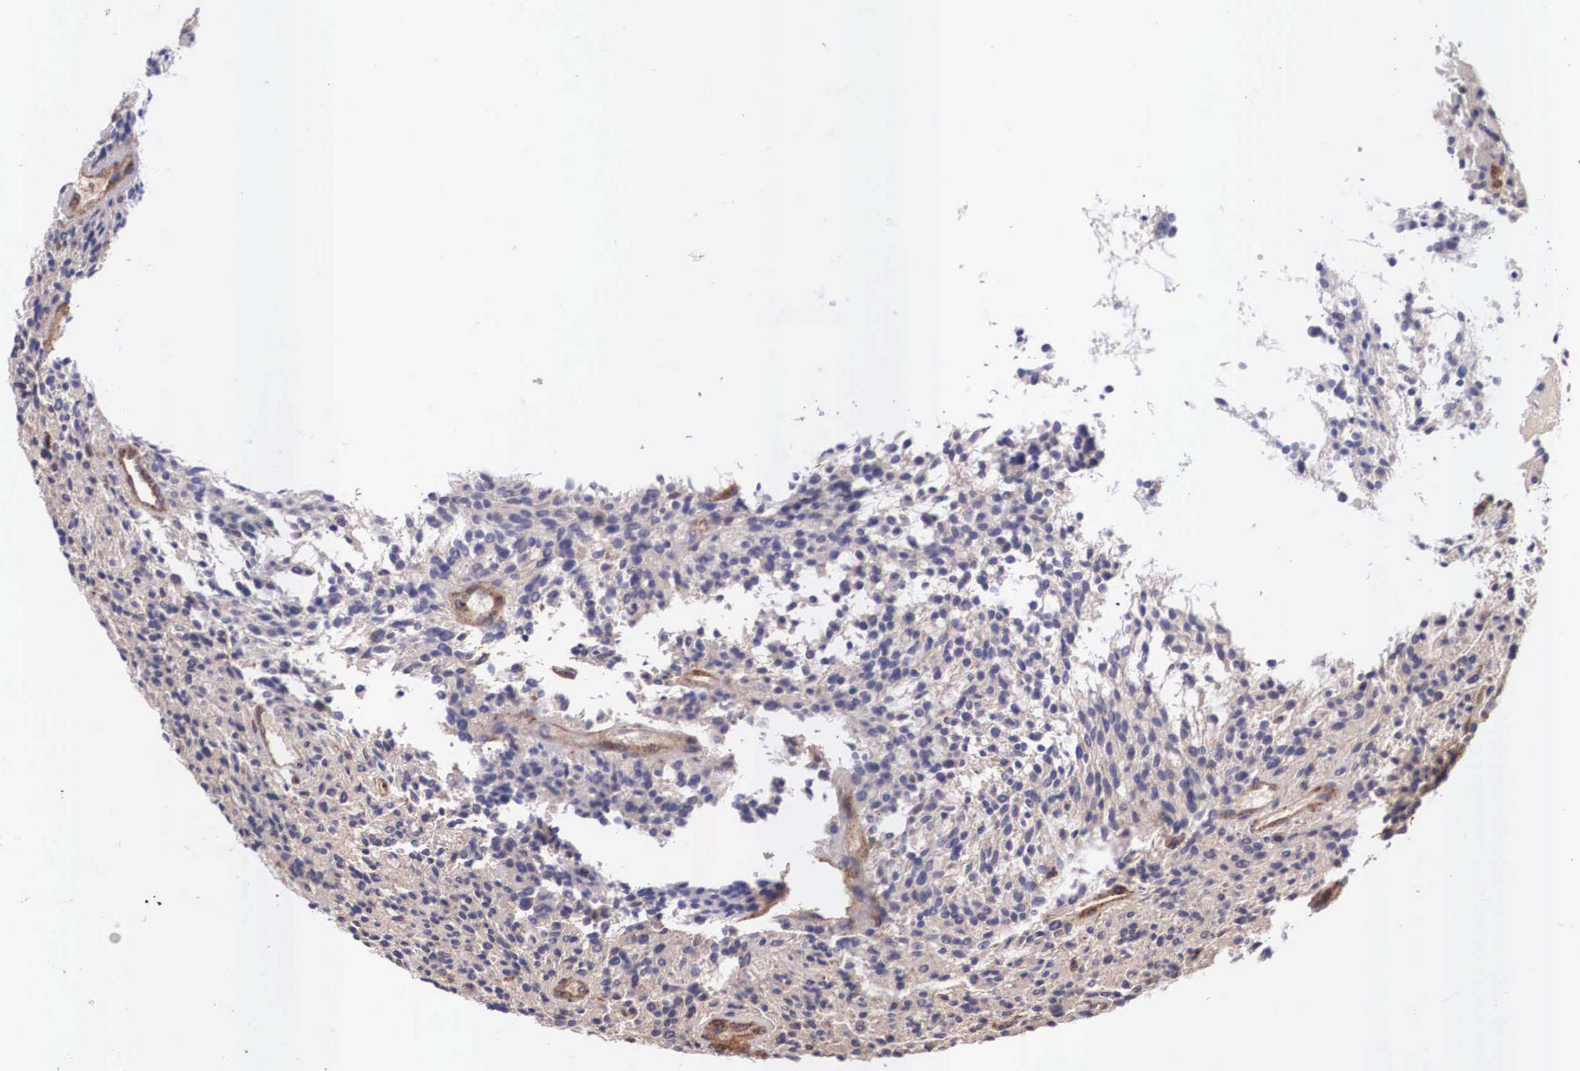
{"staining": {"intensity": "negative", "quantity": "none", "location": "none"}, "tissue": "glioma", "cell_type": "Tumor cells", "image_type": "cancer", "snomed": [{"axis": "morphology", "description": "Glioma, malignant, High grade"}, {"axis": "topography", "description": "Brain"}], "caption": "Image shows no significant protein expression in tumor cells of glioma.", "gene": "LGALS1", "patient": {"sex": "female", "age": 13}}